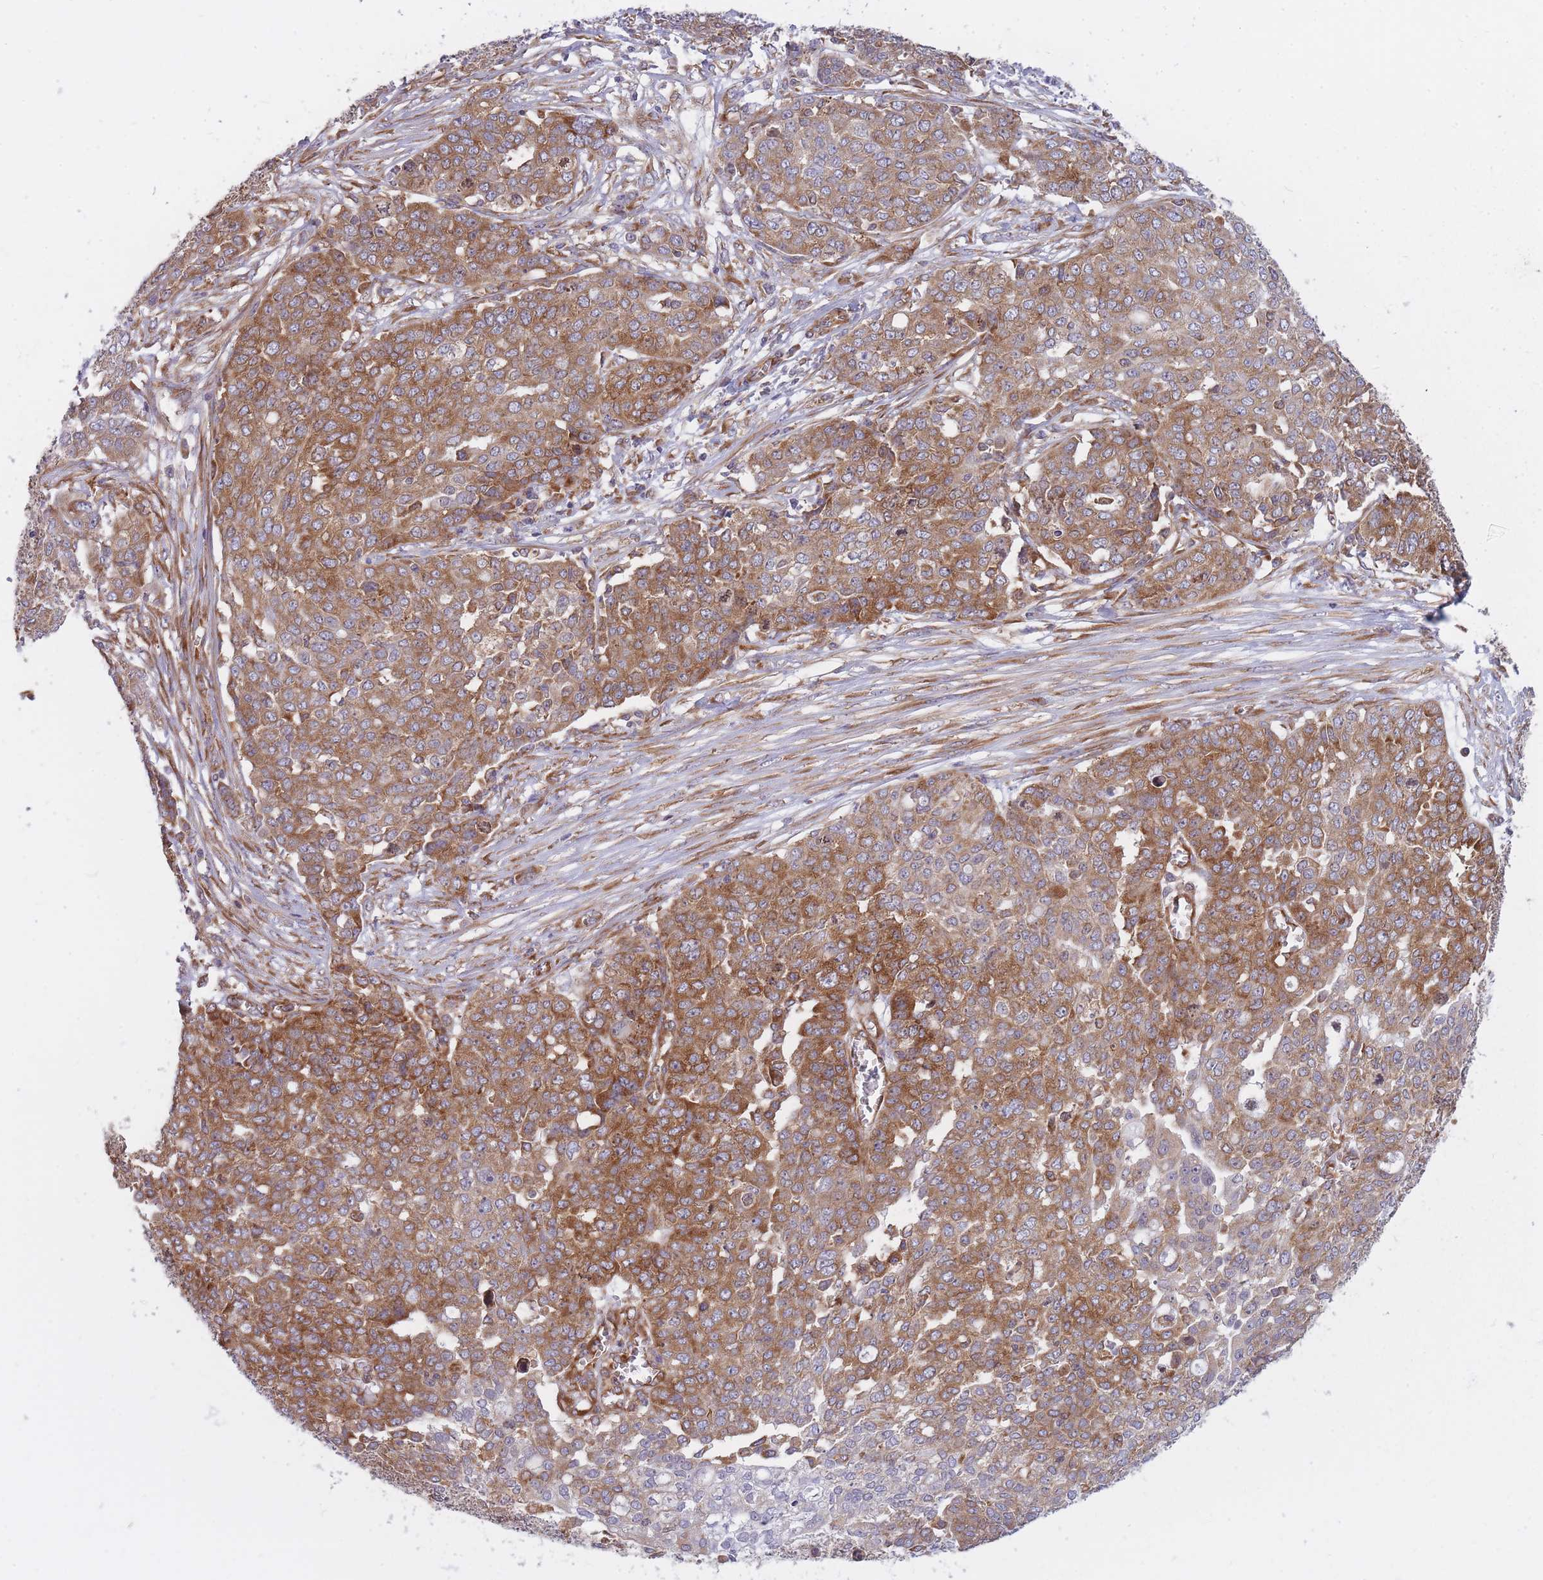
{"staining": {"intensity": "moderate", "quantity": ">75%", "location": "cytoplasmic/membranous"}, "tissue": "ovarian cancer", "cell_type": "Tumor cells", "image_type": "cancer", "snomed": [{"axis": "morphology", "description": "Cystadenocarcinoma, serous, NOS"}, {"axis": "topography", "description": "Soft tissue"}, {"axis": "topography", "description": "Ovary"}], "caption": "Protein analysis of serous cystadenocarcinoma (ovarian) tissue displays moderate cytoplasmic/membranous positivity in about >75% of tumor cells.", "gene": "CCDC124", "patient": {"sex": "female", "age": 57}}